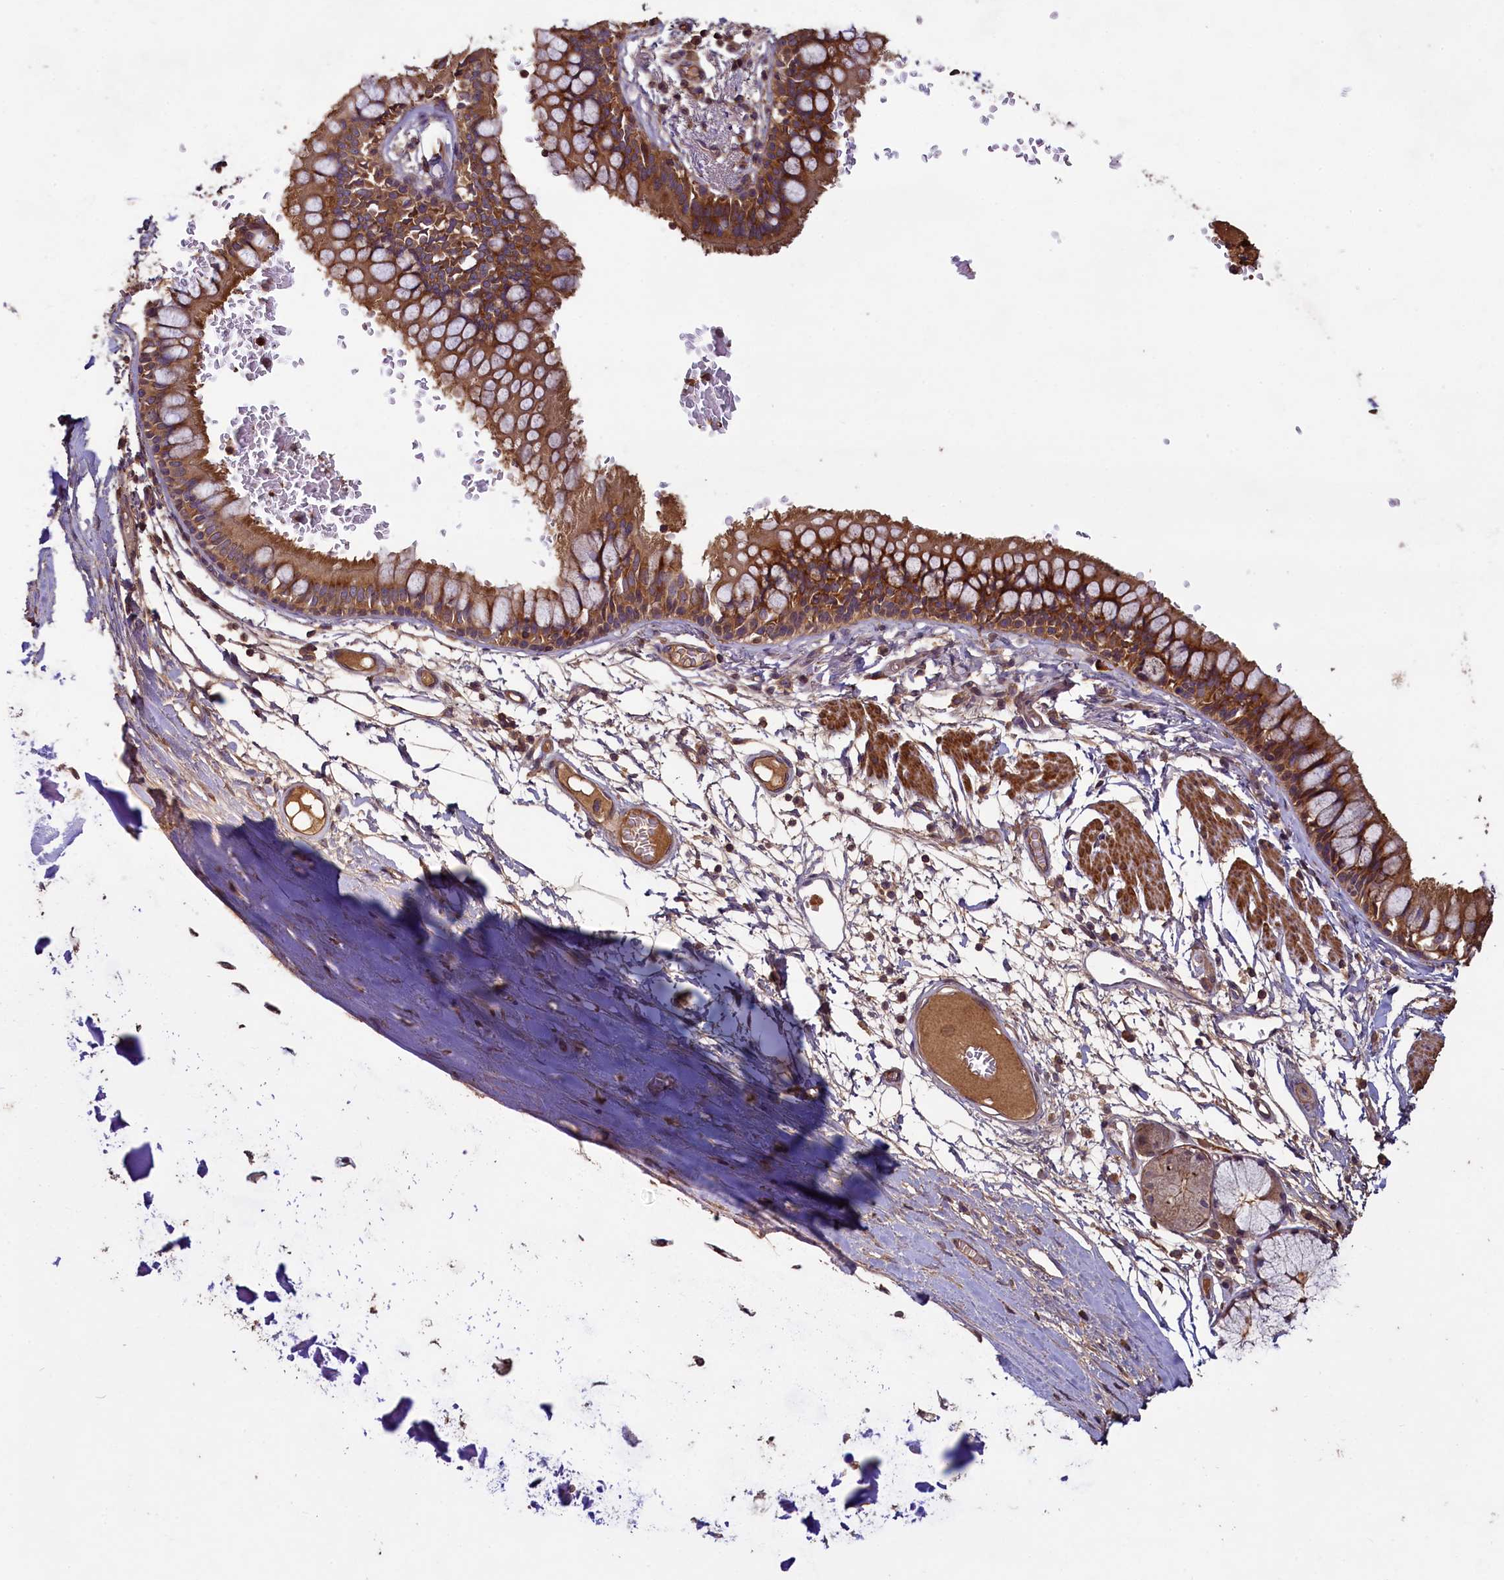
{"staining": {"intensity": "moderate", "quantity": ">75%", "location": "cytoplasmic/membranous"}, "tissue": "bronchus", "cell_type": "Respiratory epithelial cells", "image_type": "normal", "snomed": [{"axis": "morphology", "description": "Normal tissue, NOS"}, {"axis": "topography", "description": "Cartilage tissue"}, {"axis": "topography", "description": "Bronchus"}], "caption": "This image demonstrates immunohistochemistry (IHC) staining of benign bronchus, with medium moderate cytoplasmic/membranous positivity in about >75% of respiratory epithelial cells.", "gene": "NUDT6", "patient": {"sex": "female", "age": 36}}